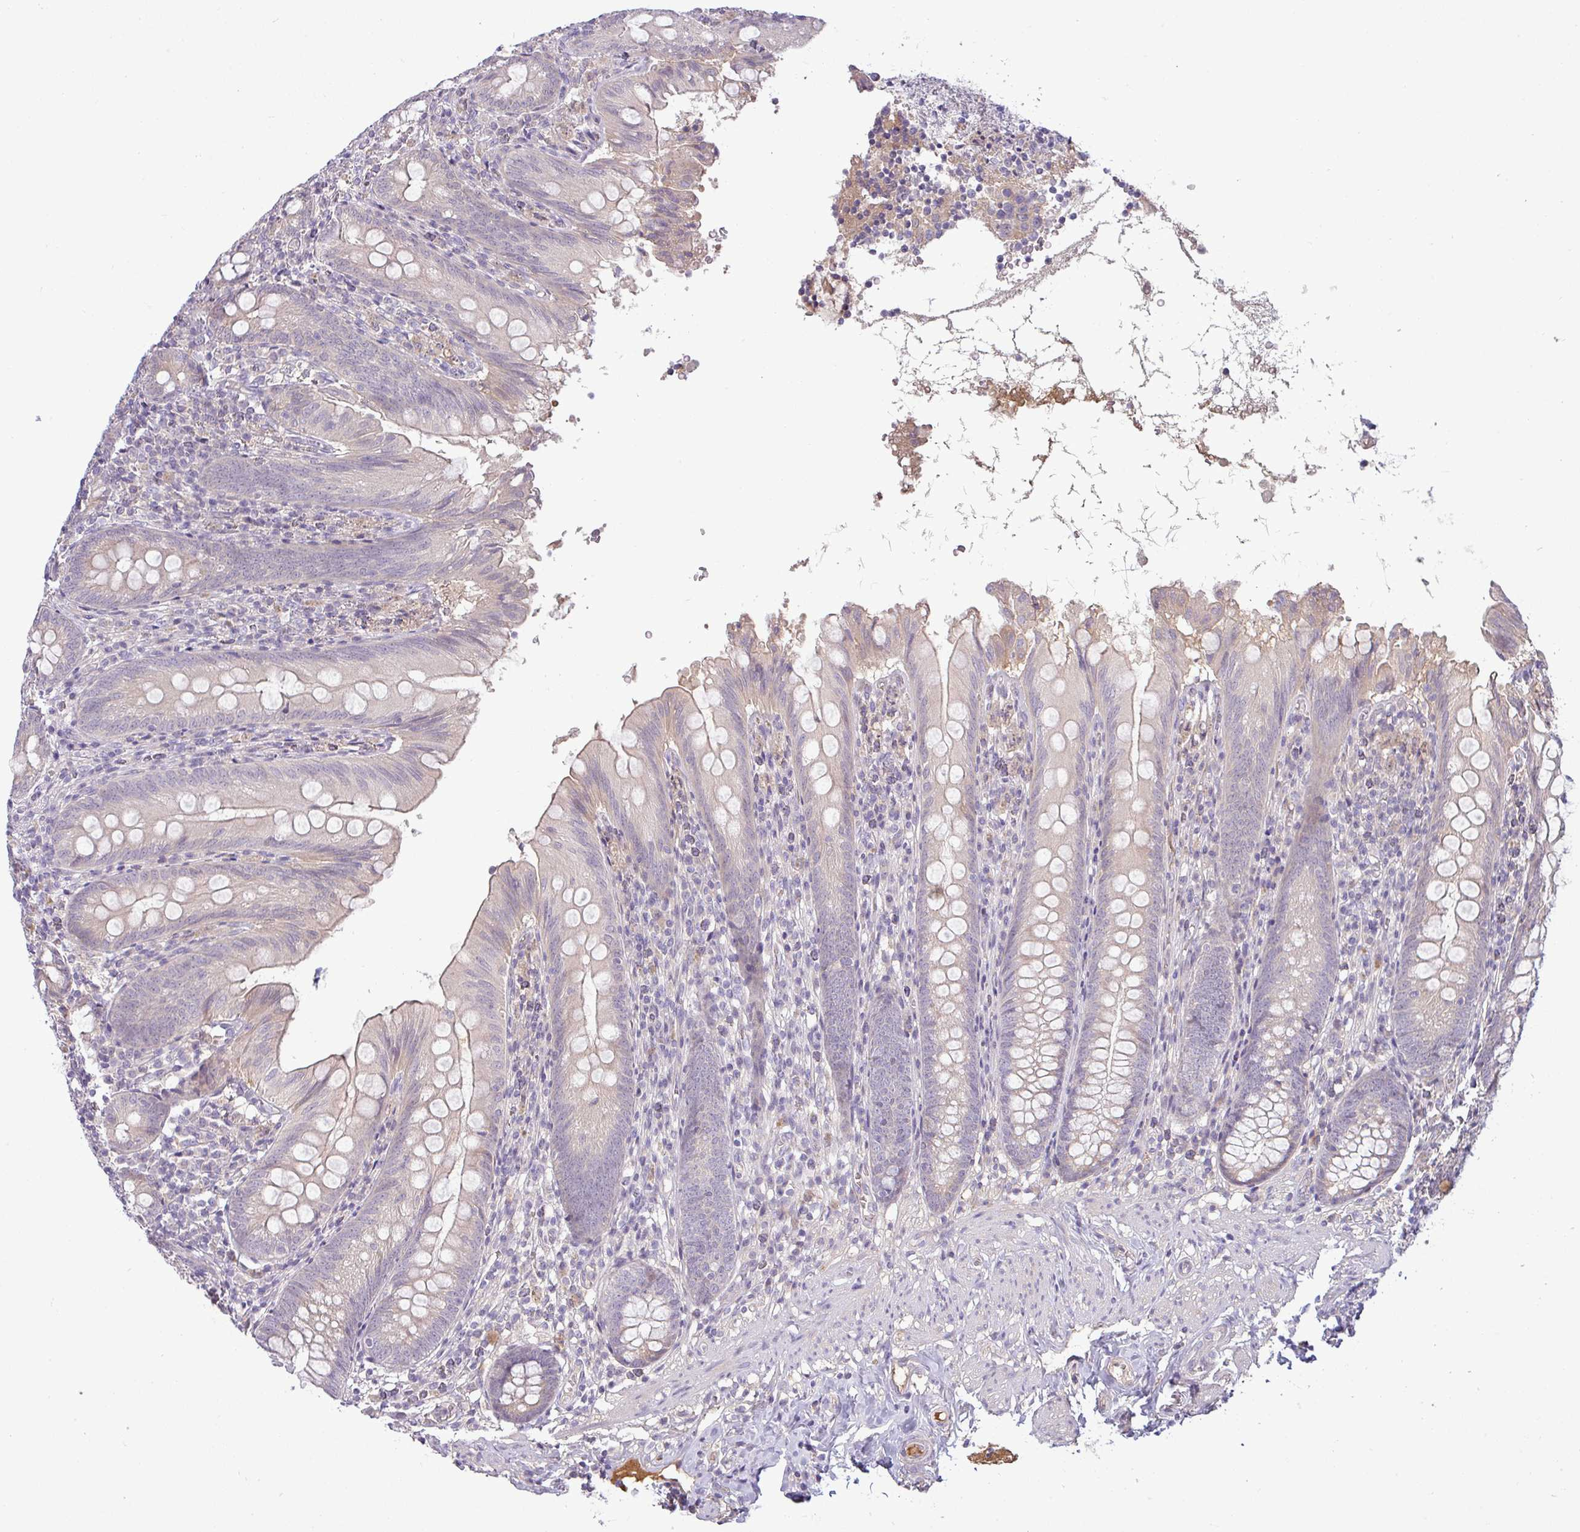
{"staining": {"intensity": "moderate", "quantity": "<25%", "location": "cytoplasmic/membranous"}, "tissue": "appendix", "cell_type": "Glandular cells", "image_type": "normal", "snomed": [{"axis": "morphology", "description": "Normal tissue, NOS"}, {"axis": "topography", "description": "Appendix"}], "caption": "DAB immunohistochemical staining of benign appendix reveals moderate cytoplasmic/membranous protein positivity in about <25% of glandular cells.", "gene": "APOM", "patient": {"sex": "male", "age": 55}}